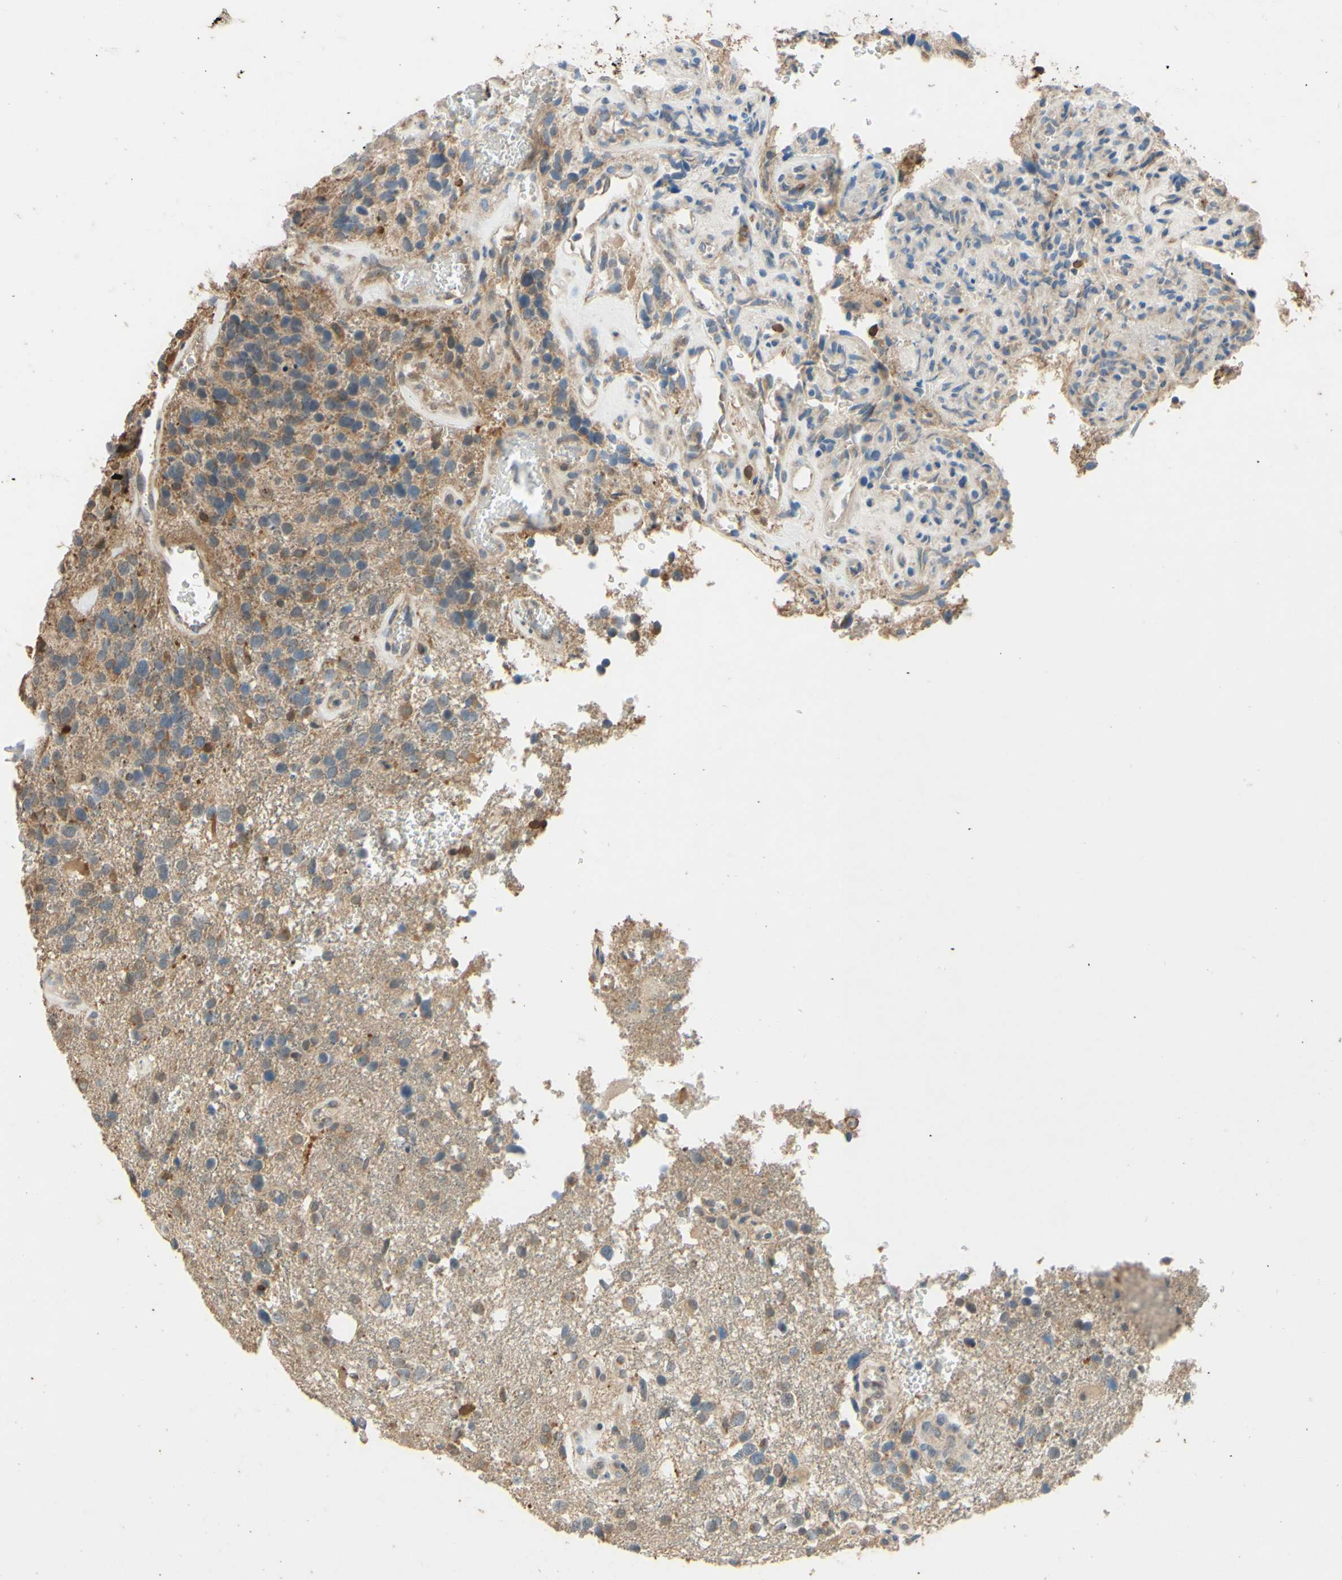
{"staining": {"intensity": "weak", "quantity": "25%-75%", "location": "cytoplasmic/membranous"}, "tissue": "glioma", "cell_type": "Tumor cells", "image_type": "cancer", "snomed": [{"axis": "morphology", "description": "Glioma, malignant, High grade"}, {"axis": "topography", "description": "Brain"}], "caption": "Glioma stained with DAB (3,3'-diaminobenzidine) immunohistochemistry (IHC) demonstrates low levels of weak cytoplasmic/membranous positivity in about 25%-75% of tumor cells.", "gene": "GATA1", "patient": {"sex": "female", "age": 58}}